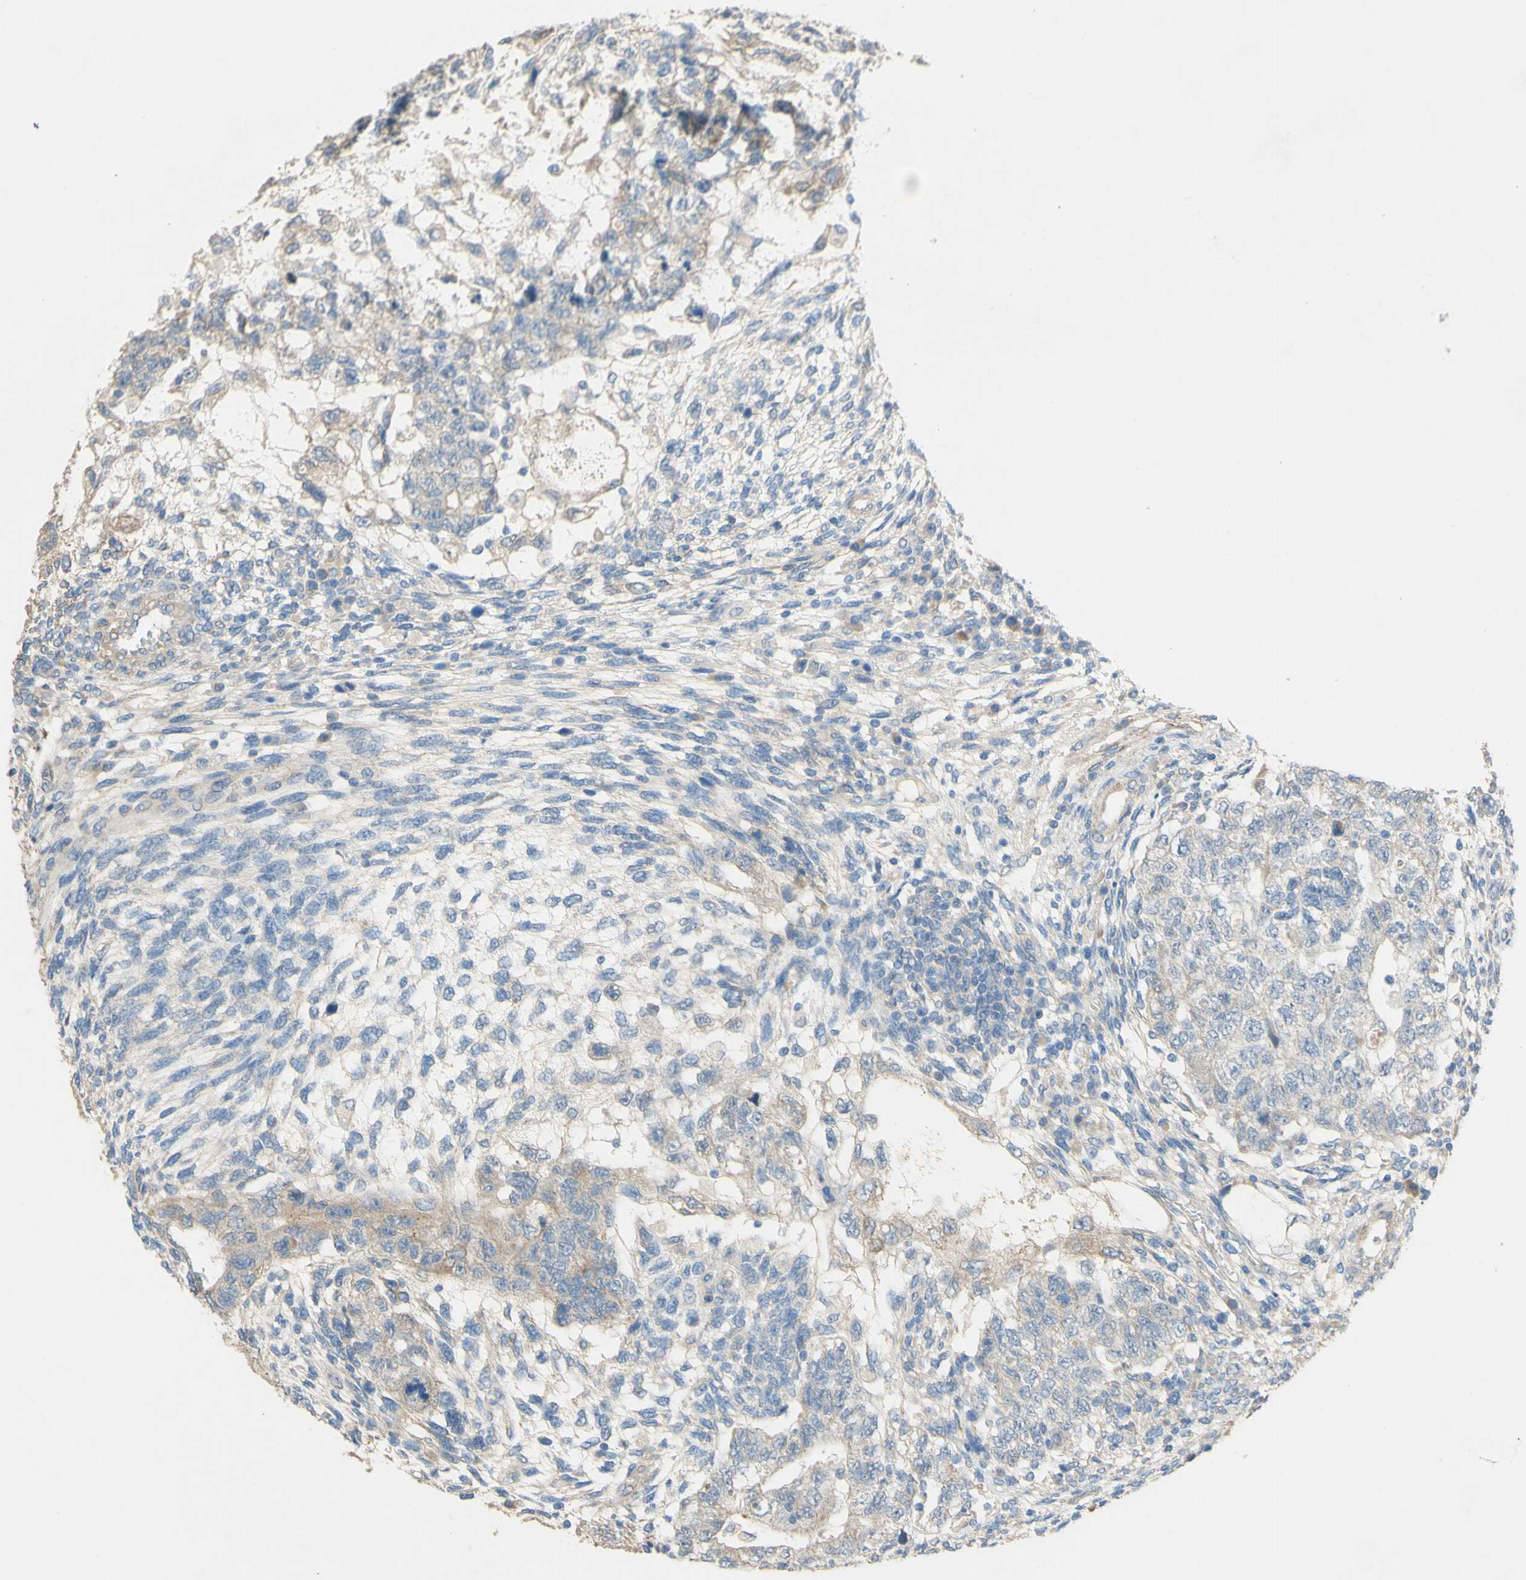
{"staining": {"intensity": "weak", "quantity": "<25%", "location": "cytoplasmic/membranous"}, "tissue": "testis cancer", "cell_type": "Tumor cells", "image_type": "cancer", "snomed": [{"axis": "morphology", "description": "Normal tissue, NOS"}, {"axis": "morphology", "description": "Carcinoma, Embryonal, NOS"}, {"axis": "topography", "description": "Testis"}], "caption": "This is an immunohistochemistry photomicrograph of testis cancer. There is no positivity in tumor cells.", "gene": "DKK3", "patient": {"sex": "male", "age": 36}}